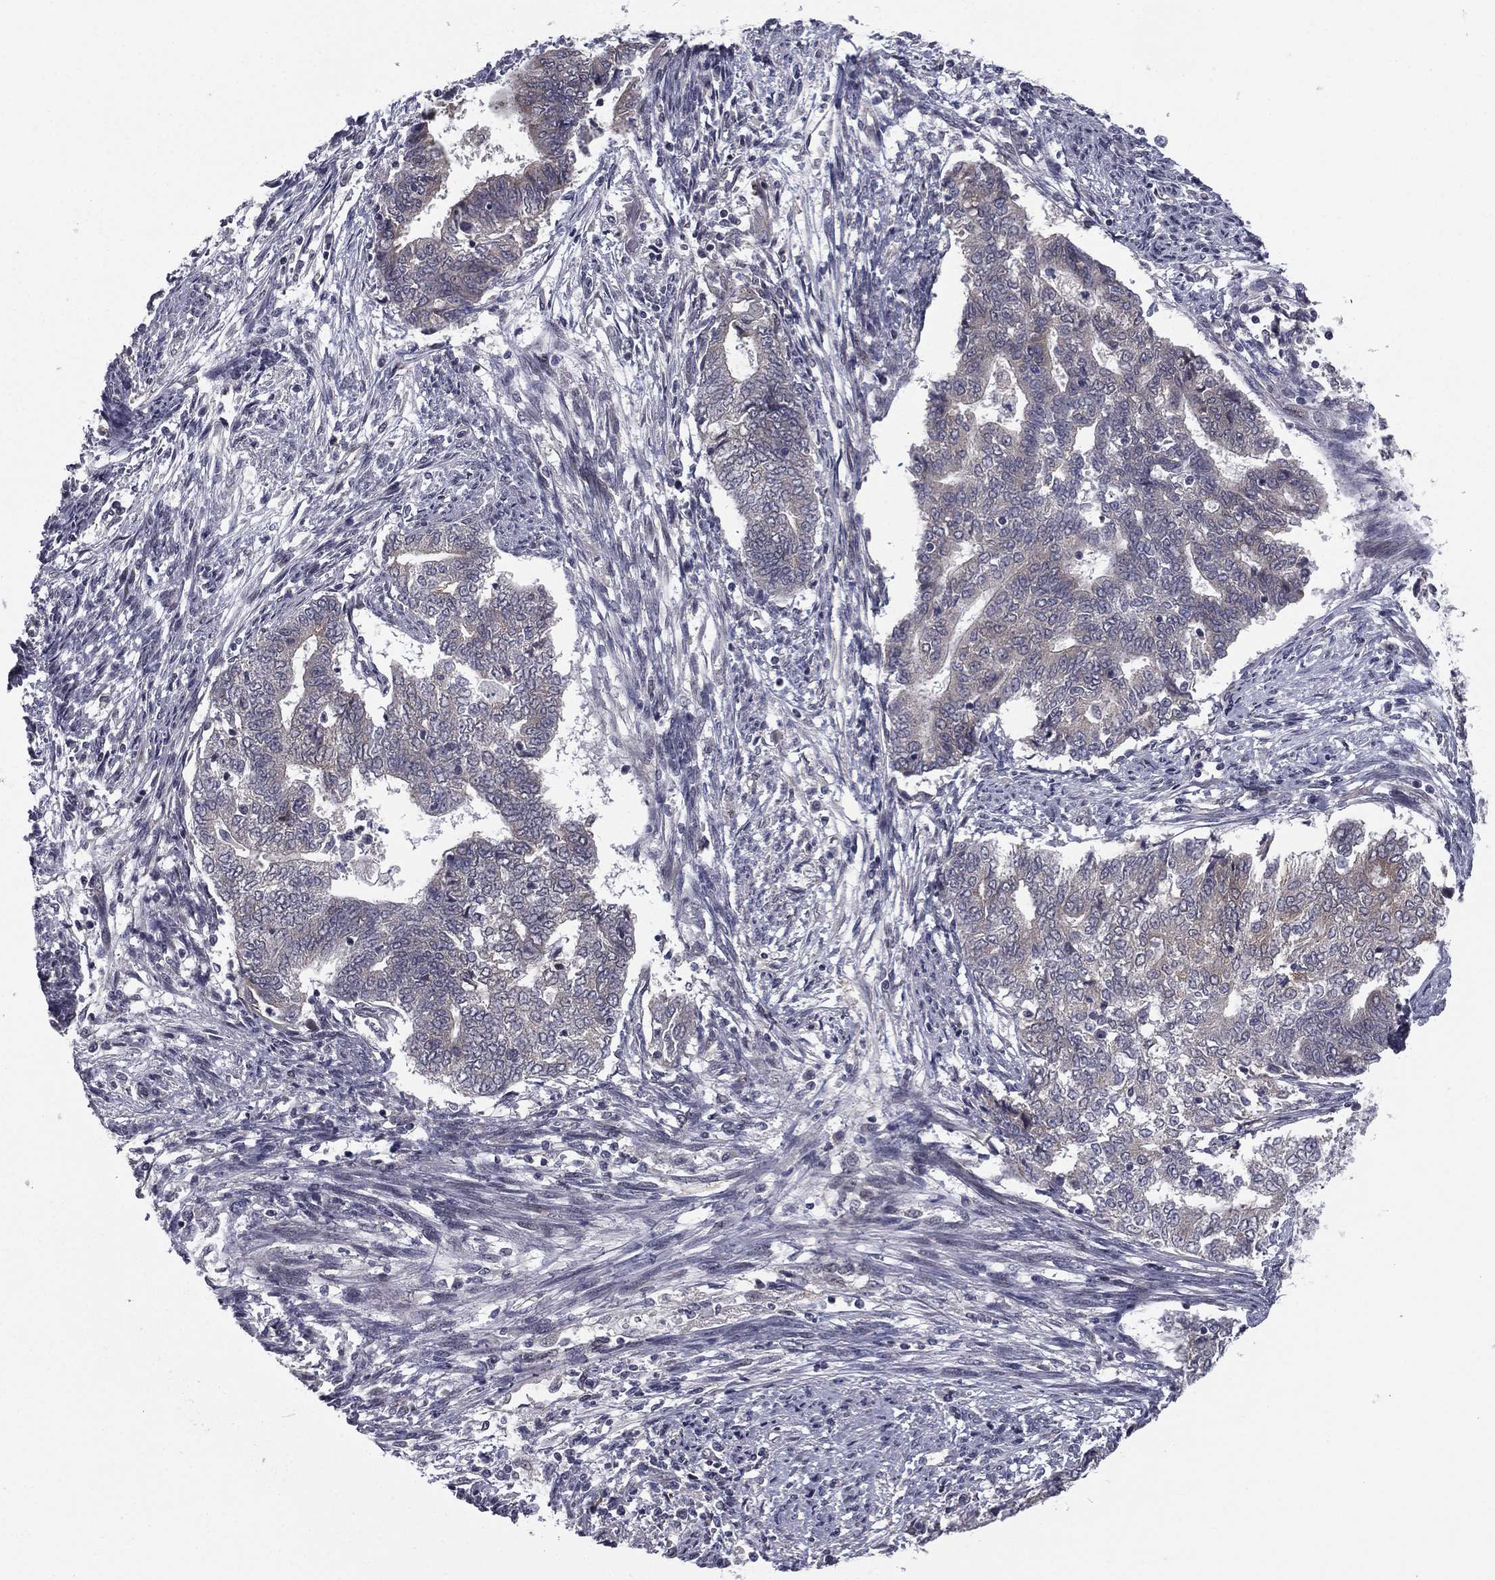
{"staining": {"intensity": "negative", "quantity": "none", "location": "none"}, "tissue": "endometrial cancer", "cell_type": "Tumor cells", "image_type": "cancer", "snomed": [{"axis": "morphology", "description": "Adenocarcinoma, NOS"}, {"axis": "topography", "description": "Endometrium"}], "caption": "Adenocarcinoma (endometrial) was stained to show a protein in brown. There is no significant expression in tumor cells. The staining is performed using DAB brown chromogen with nuclei counter-stained in using hematoxylin.", "gene": "ACTRT2", "patient": {"sex": "female", "age": 65}}